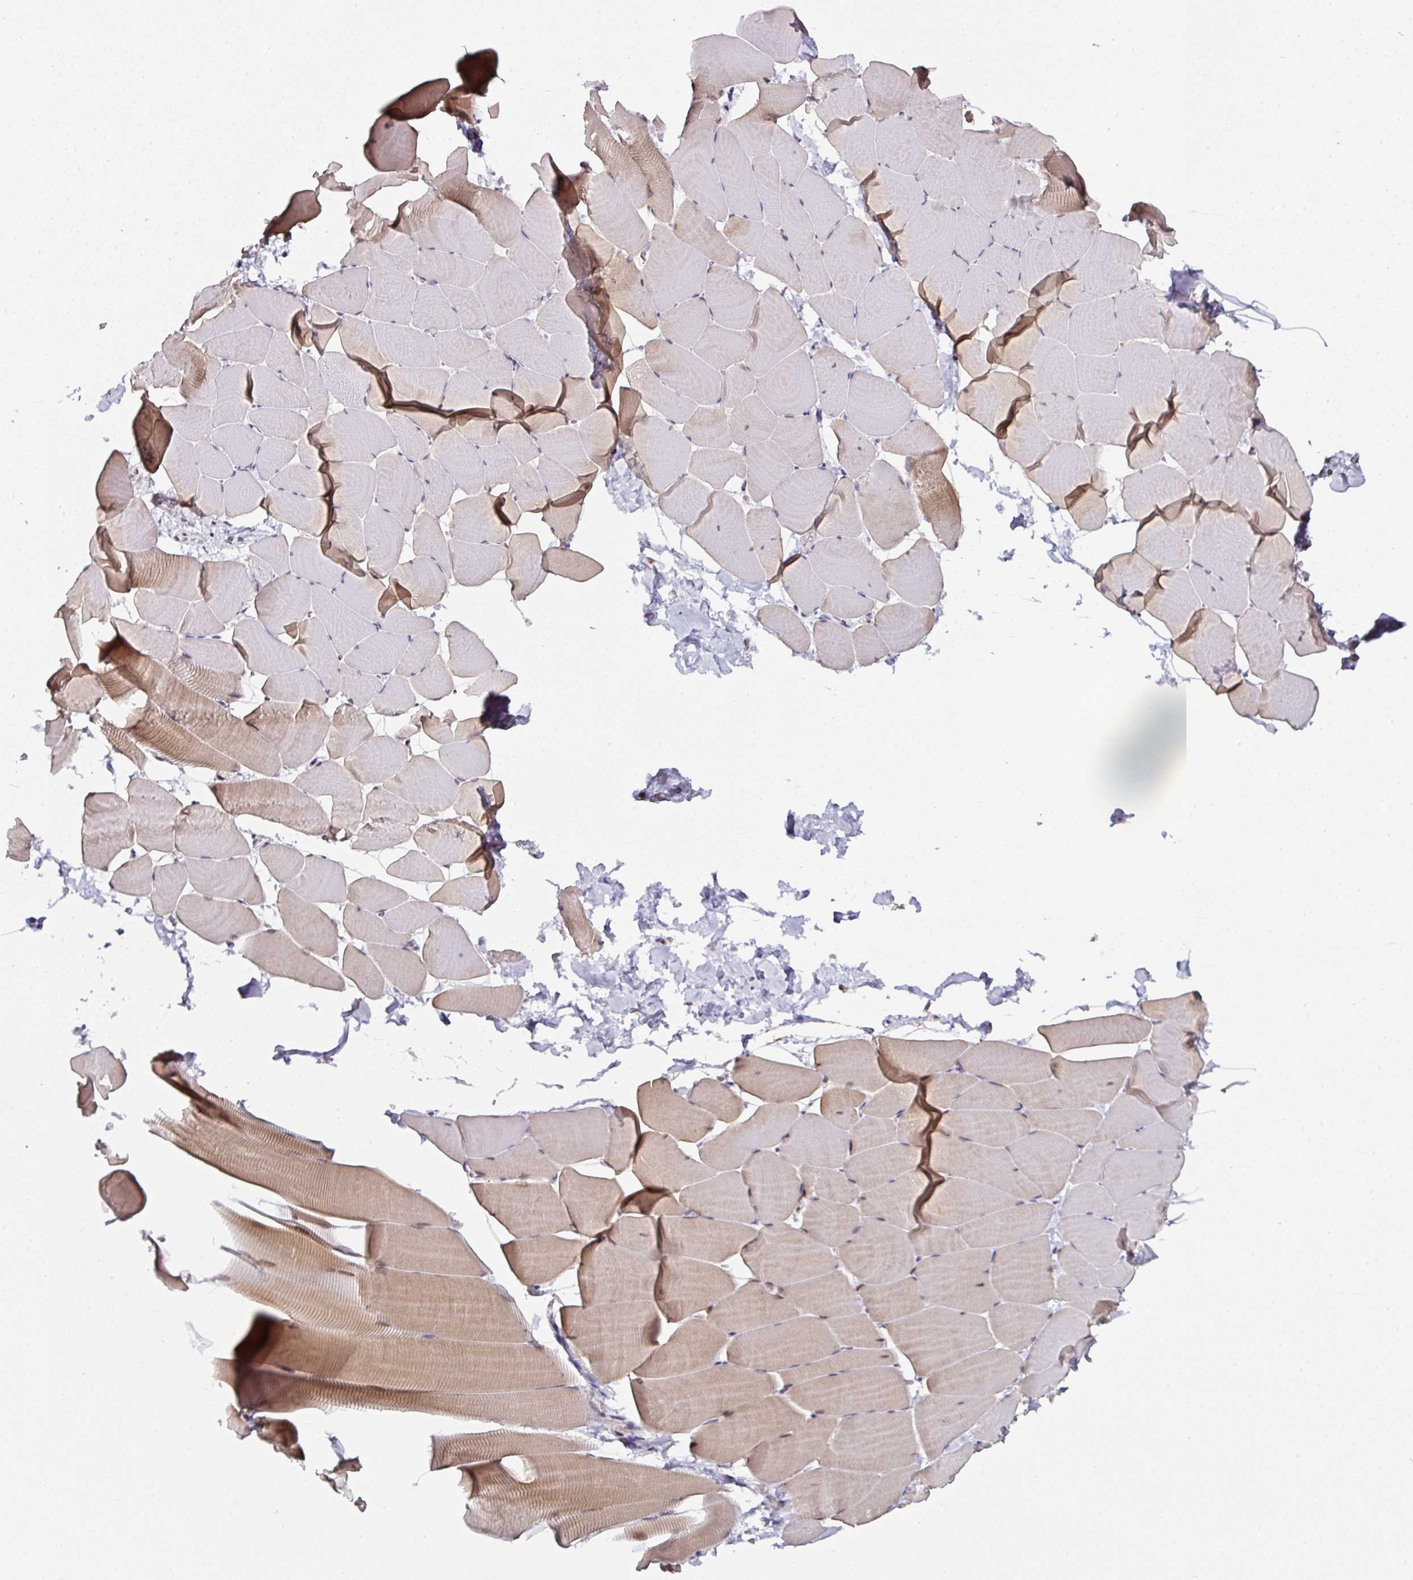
{"staining": {"intensity": "moderate", "quantity": "25%-75%", "location": "cytoplasmic/membranous"}, "tissue": "skeletal muscle", "cell_type": "Myocytes", "image_type": "normal", "snomed": [{"axis": "morphology", "description": "Normal tissue, NOS"}, {"axis": "topography", "description": "Skeletal muscle"}], "caption": "Immunohistochemical staining of normal human skeletal muscle reveals moderate cytoplasmic/membranous protein expression in about 25%-75% of myocytes. The protein of interest is shown in brown color, while the nuclei are stained blue.", "gene": "APOLD1", "patient": {"sex": "male", "age": 25}}